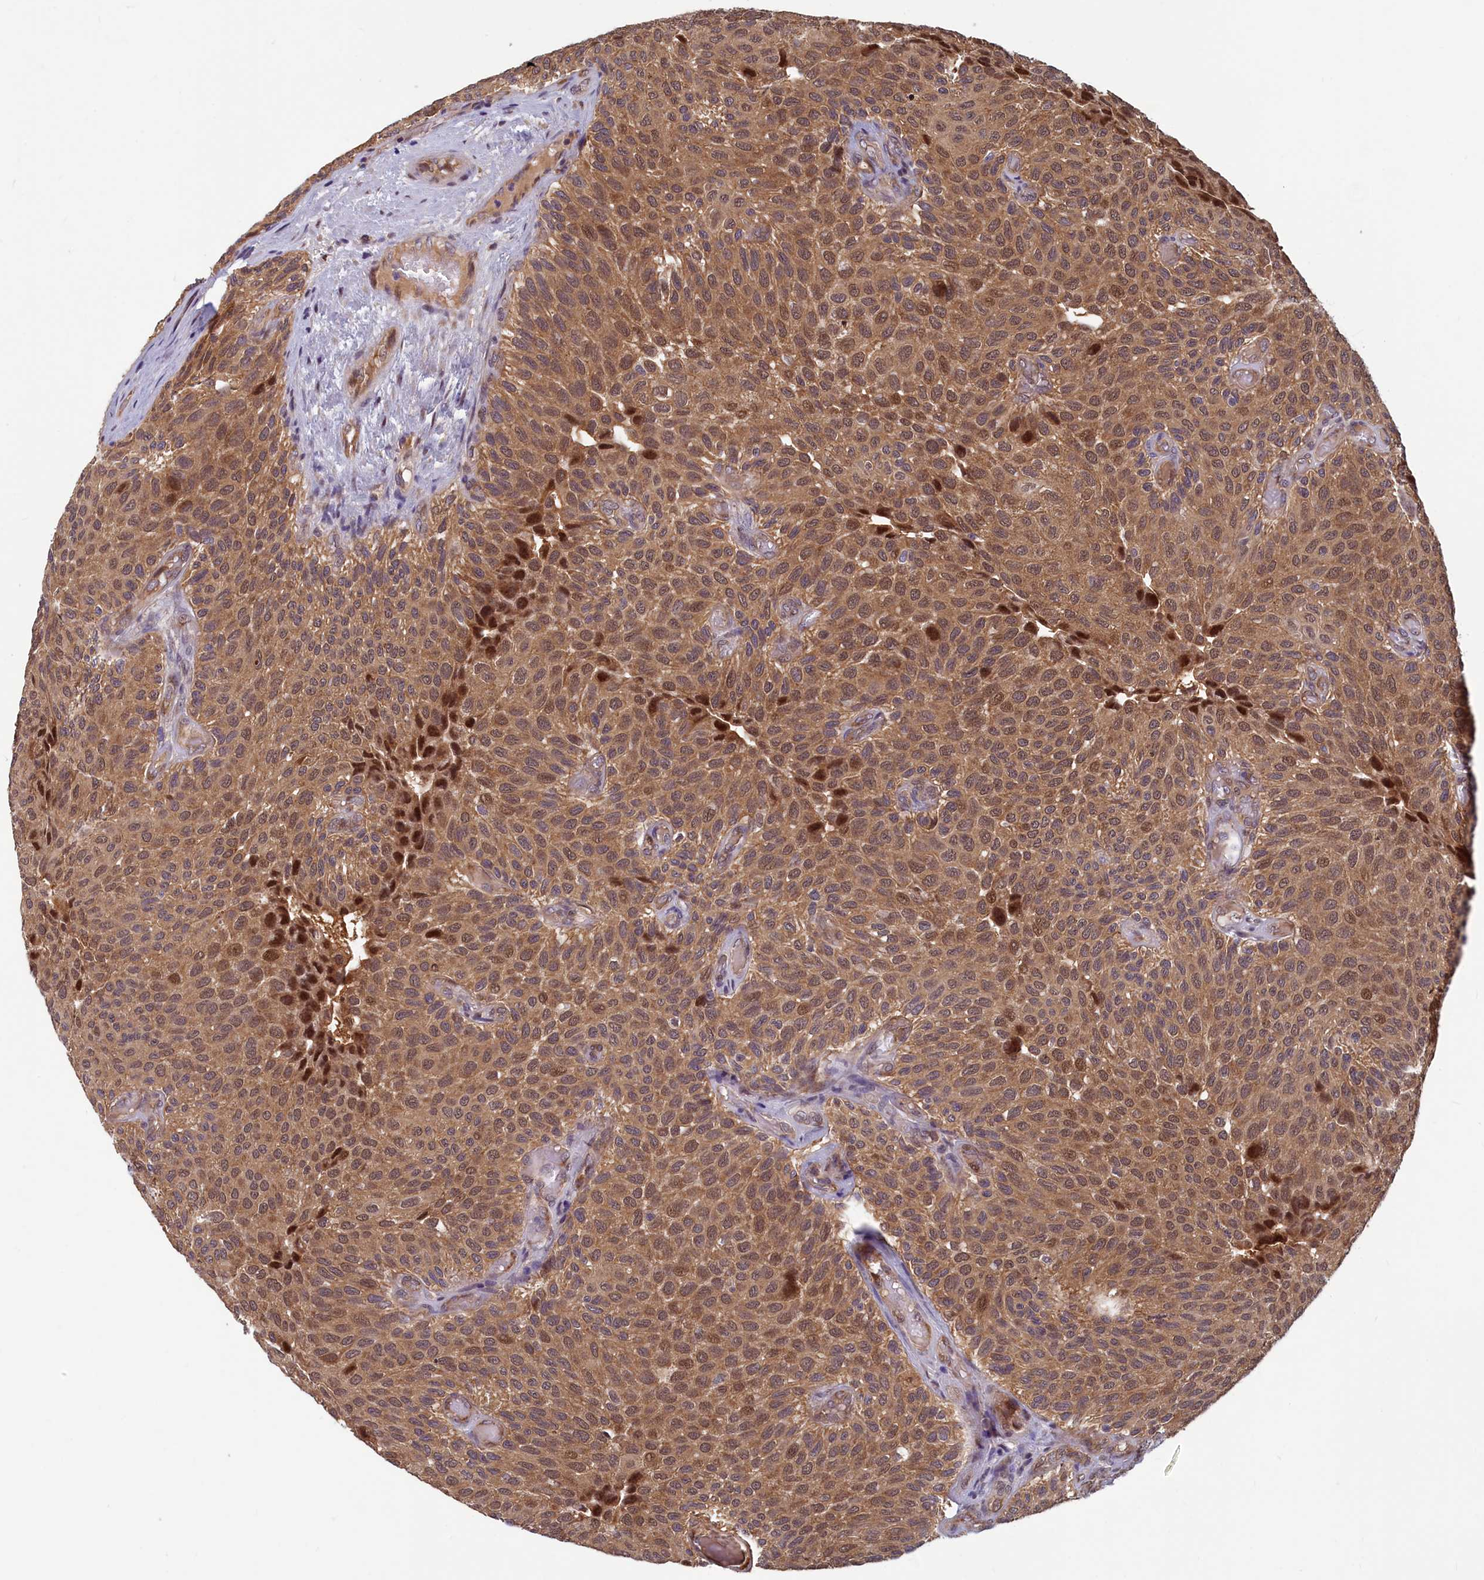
{"staining": {"intensity": "moderate", "quantity": ">75%", "location": "cytoplasmic/membranous,nuclear"}, "tissue": "urothelial cancer", "cell_type": "Tumor cells", "image_type": "cancer", "snomed": [{"axis": "morphology", "description": "Urothelial carcinoma, Low grade"}, {"axis": "topography", "description": "Urinary bladder"}], "caption": "High-power microscopy captured an immunohistochemistry photomicrograph of urothelial carcinoma (low-grade), revealing moderate cytoplasmic/membranous and nuclear positivity in approximately >75% of tumor cells.", "gene": "CCDC15", "patient": {"sex": "male", "age": 89}}